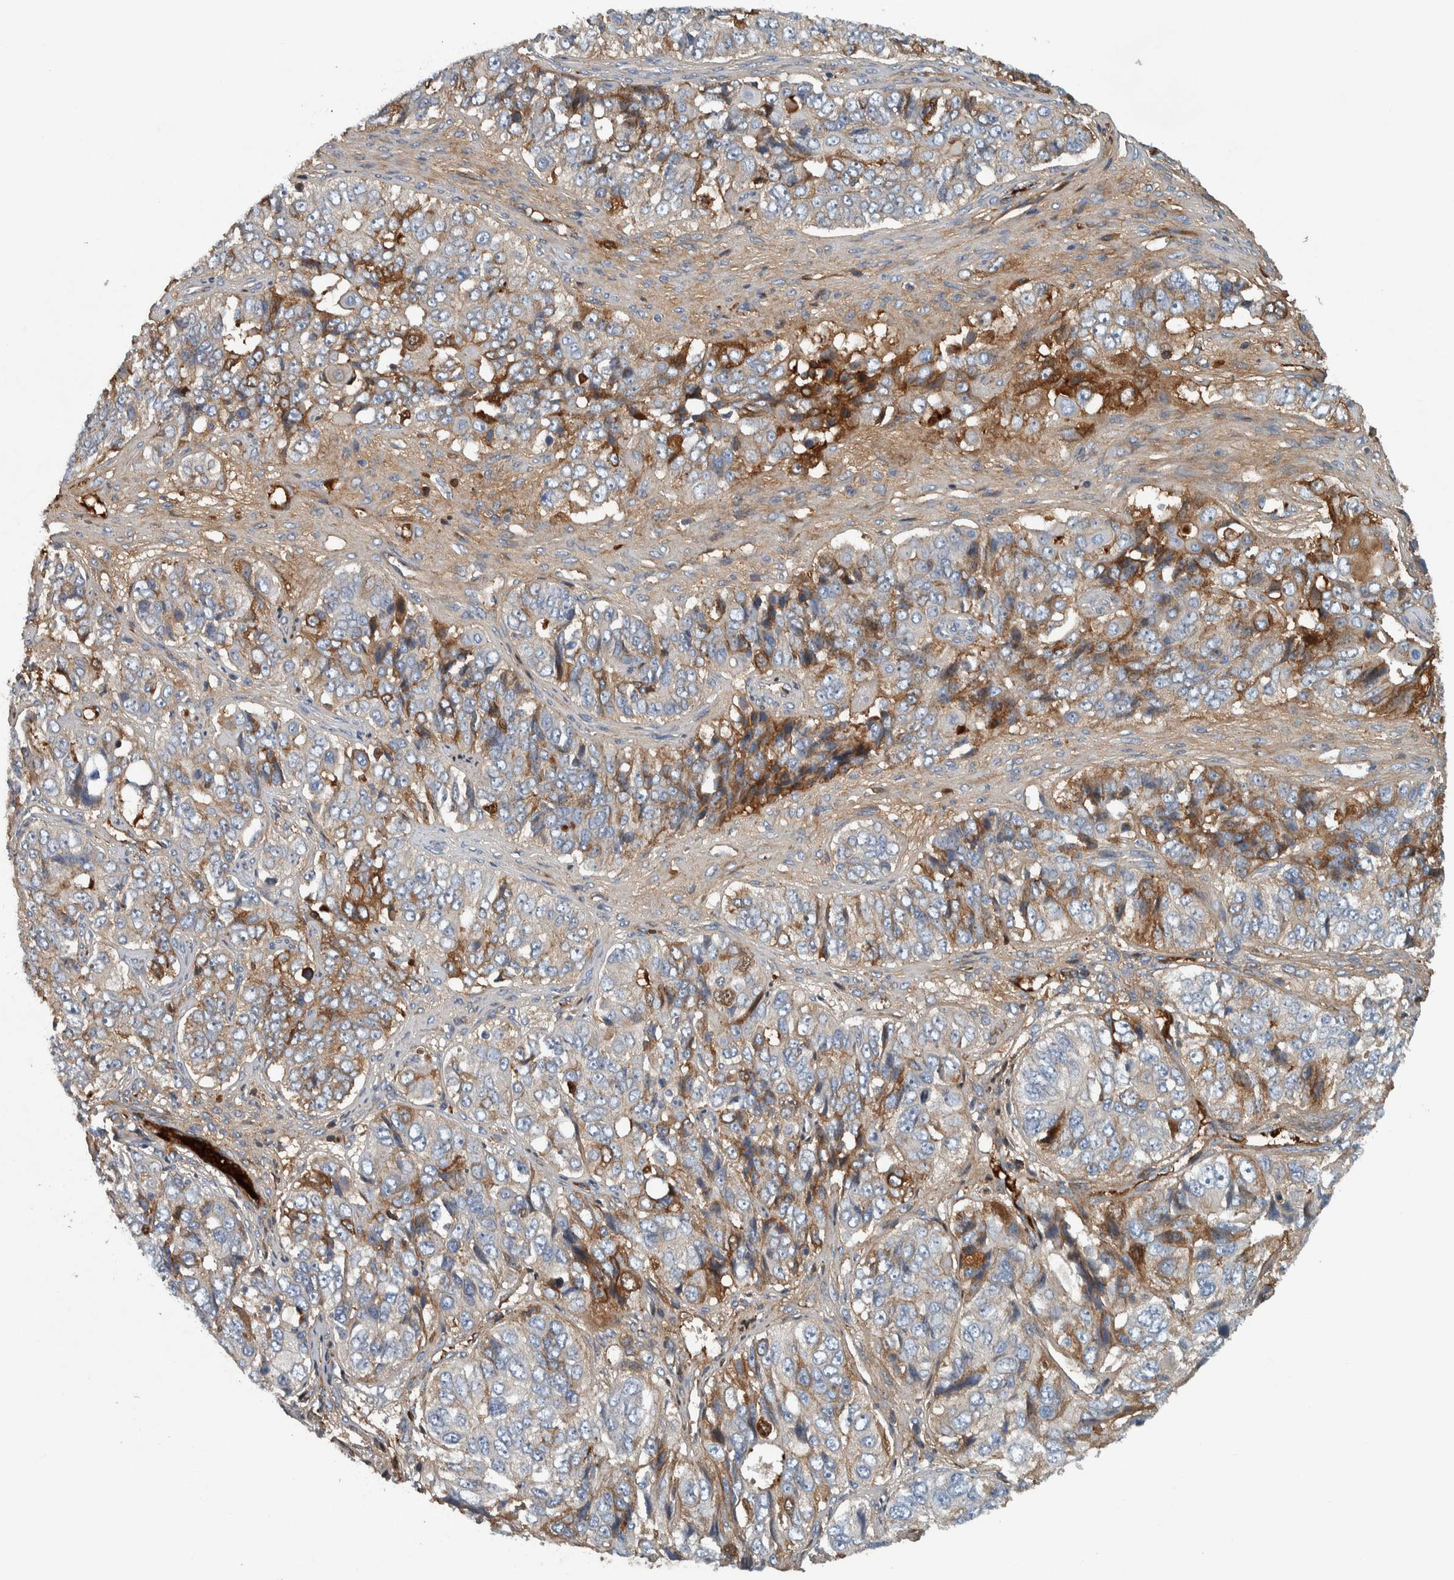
{"staining": {"intensity": "moderate", "quantity": "25%-75%", "location": "cytoplasmic/membranous"}, "tissue": "ovarian cancer", "cell_type": "Tumor cells", "image_type": "cancer", "snomed": [{"axis": "morphology", "description": "Carcinoma, endometroid"}, {"axis": "topography", "description": "Ovary"}], "caption": "There is medium levels of moderate cytoplasmic/membranous positivity in tumor cells of ovarian cancer (endometroid carcinoma), as demonstrated by immunohistochemical staining (brown color).", "gene": "SERPINC1", "patient": {"sex": "female", "age": 51}}